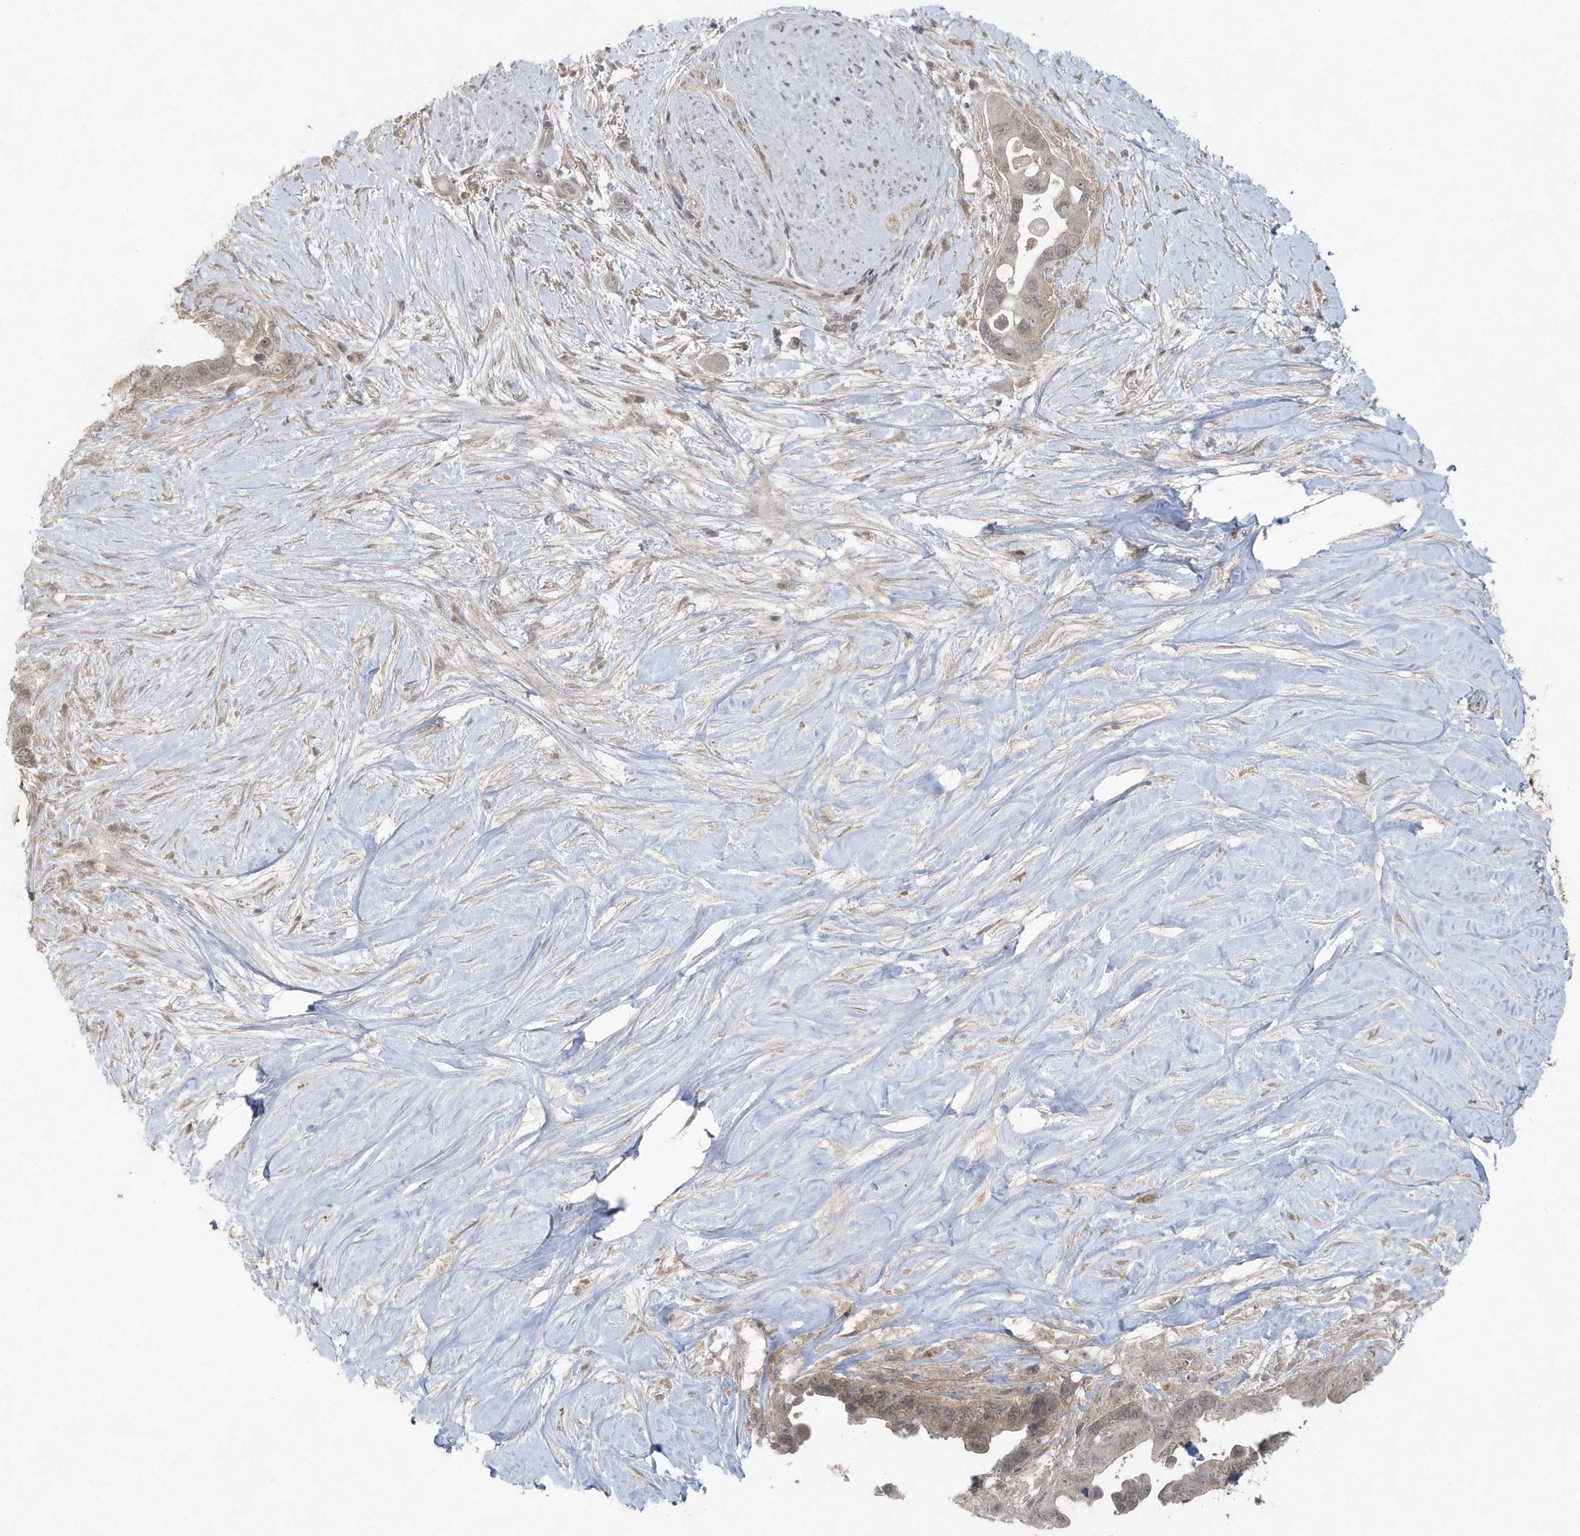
{"staining": {"intensity": "weak", "quantity": ">75%", "location": "cytoplasmic/membranous"}, "tissue": "pancreatic cancer", "cell_type": "Tumor cells", "image_type": "cancer", "snomed": [{"axis": "morphology", "description": "Adenocarcinoma, NOS"}, {"axis": "topography", "description": "Pancreas"}], "caption": "Immunohistochemical staining of pancreatic adenocarcinoma demonstrates low levels of weak cytoplasmic/membranous protein staining in about >75% of tumor cells.", "gene": "C1RL", "patient": {"sex": "female", "age": 72}}